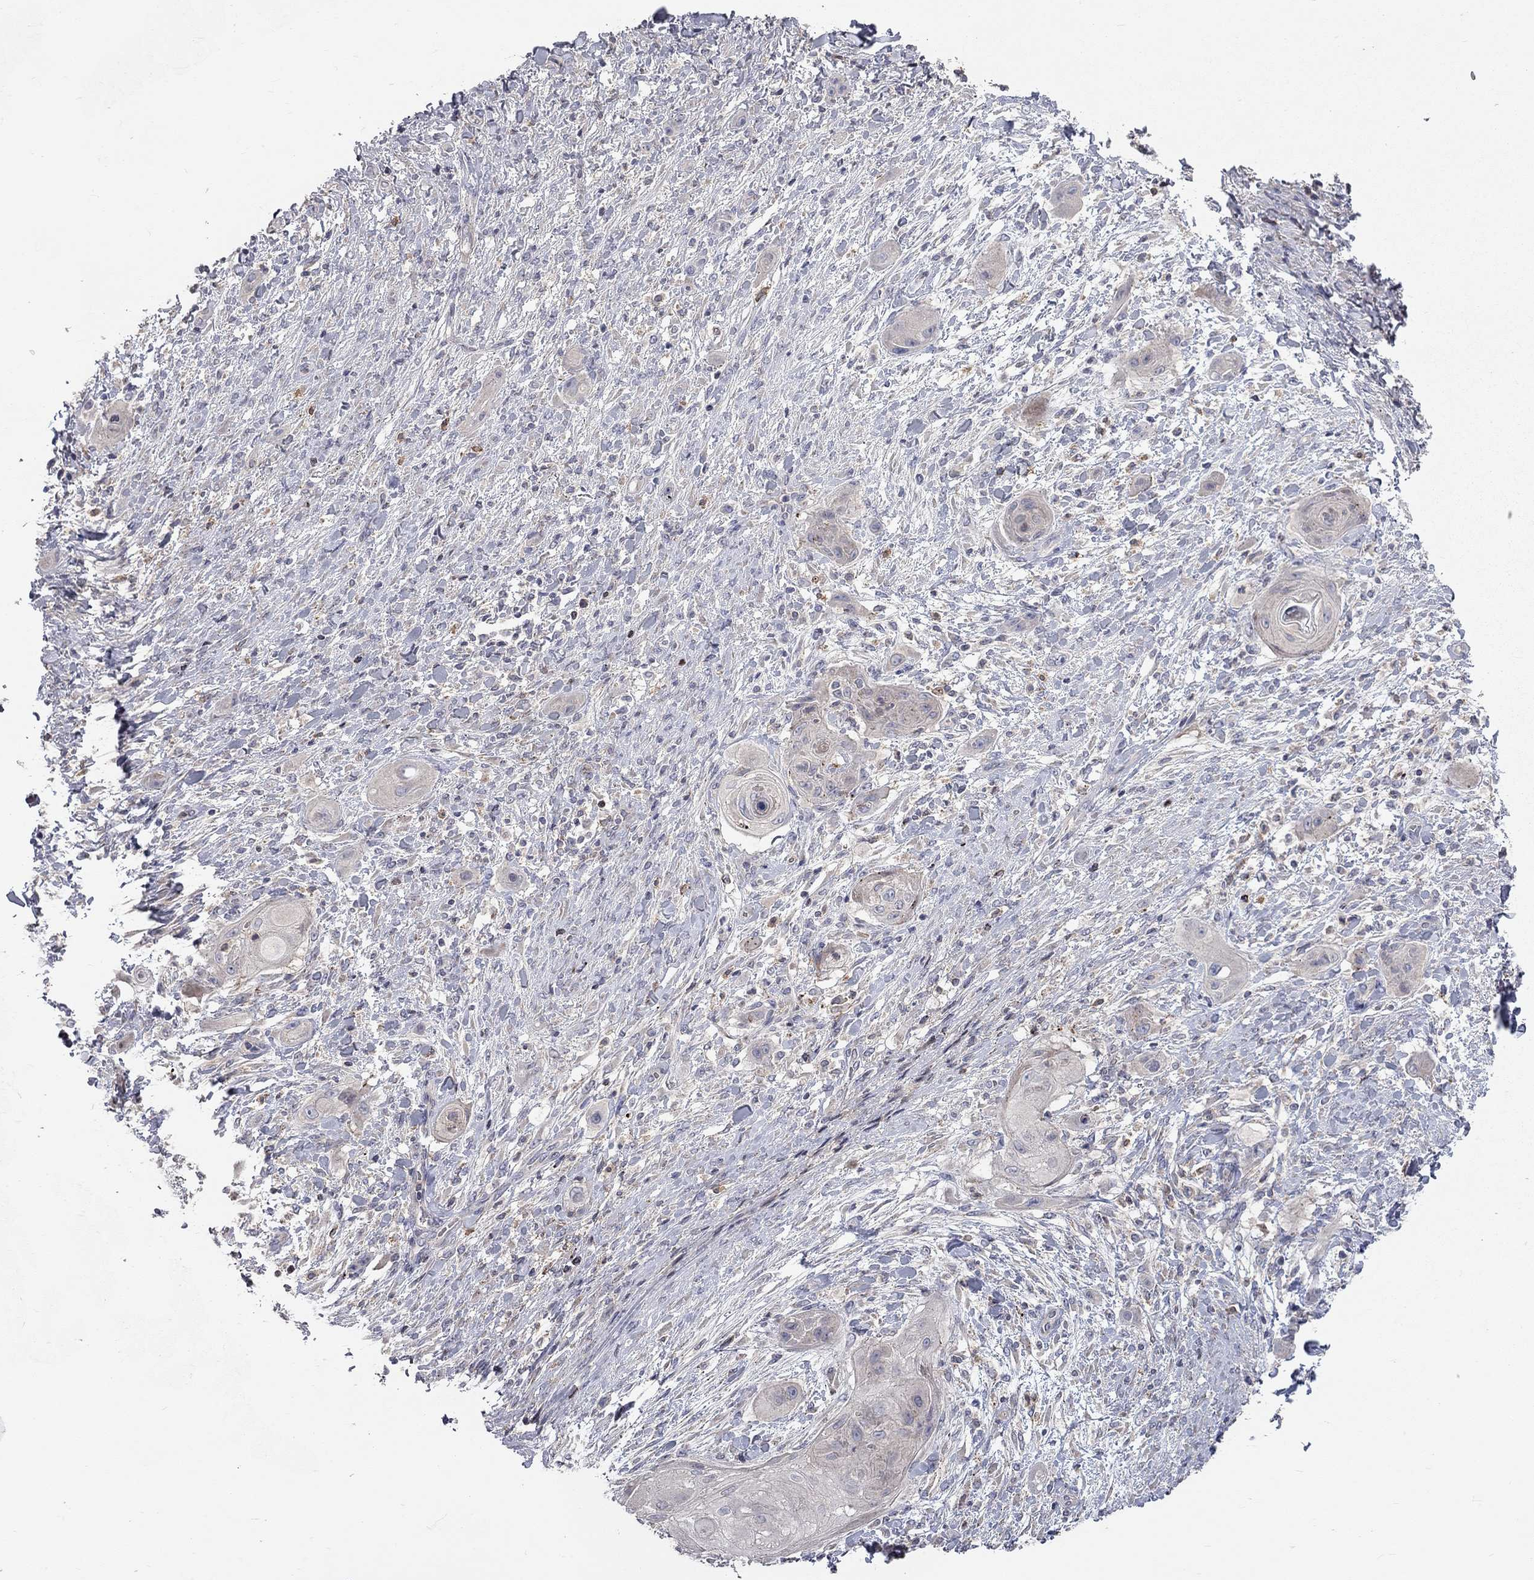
{"staining": {"intensity": "negative", "quantity": "none", "location": "none"}, "tissue": "skin cancer", "cell_type": "Tumor cells", "image_type": "cancer", "snomed": [{"axis": "morphology", "description": "Squamous cell carcinoma, NOS"}, {"axis": "topography", "description": "Skin"}], "caption": "Immunohistochemical staining of squamous cell carcinoma (skin) demonstrates no significant staining in tumor cells.", "gene": "ERN2", "patient": {"sex": "male", "age": 62}}